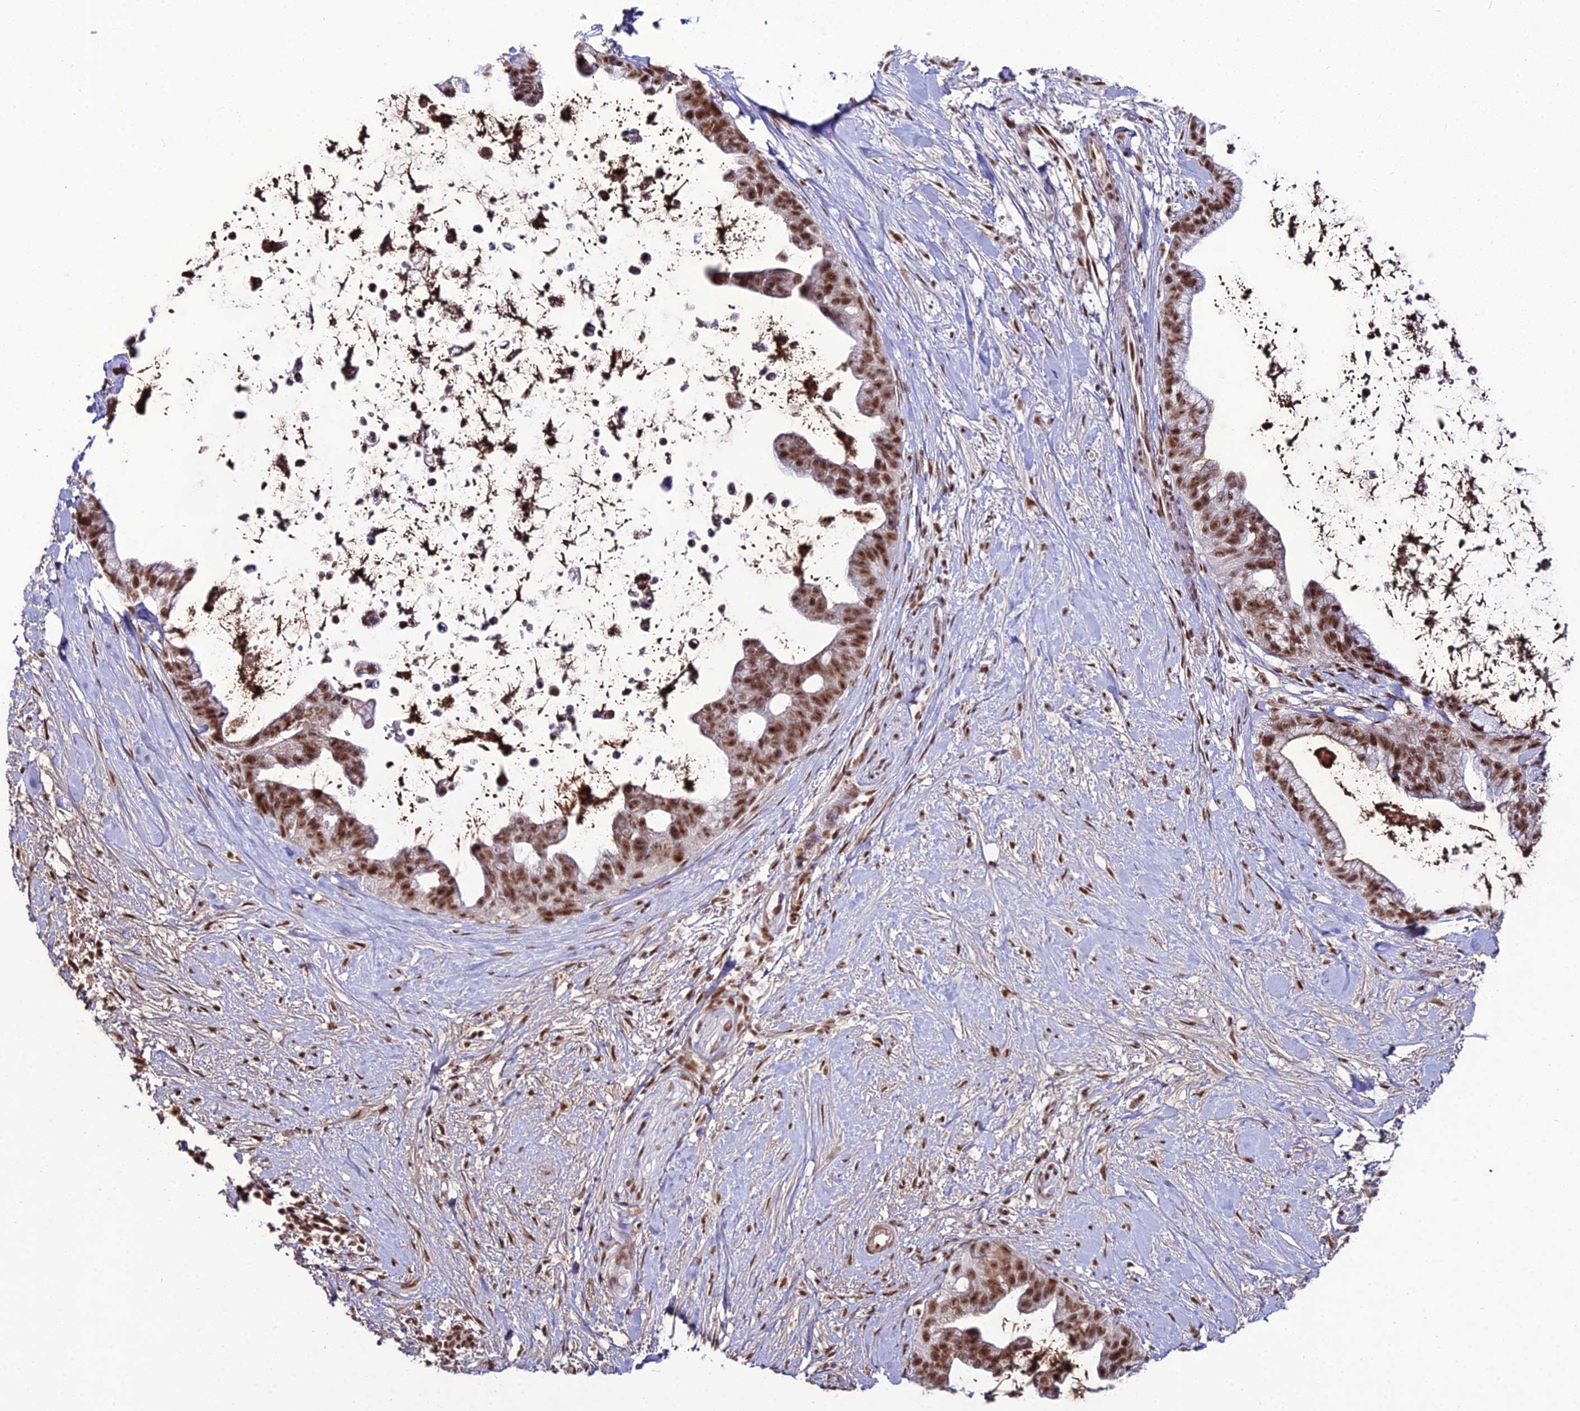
{"staining": {"intensity": "strong", "quantity": ">75%", "location": "nuclear"}, "tissue": "pancreatic cancer", "cell_type": "Tumor cells", "image_type": "cancer", "snomed": [{"axis": "morphology", "description": "Adenocarcinoma, NOS"}, {"axis": "topography", "description": "Pancreas"}], "caption": "Human pancreatic adenocarcinoma stained with a protein marker displays strong staining in tumor cells.", "gene": "RBM12", "patient": {"sex": "female", "age": 83}}